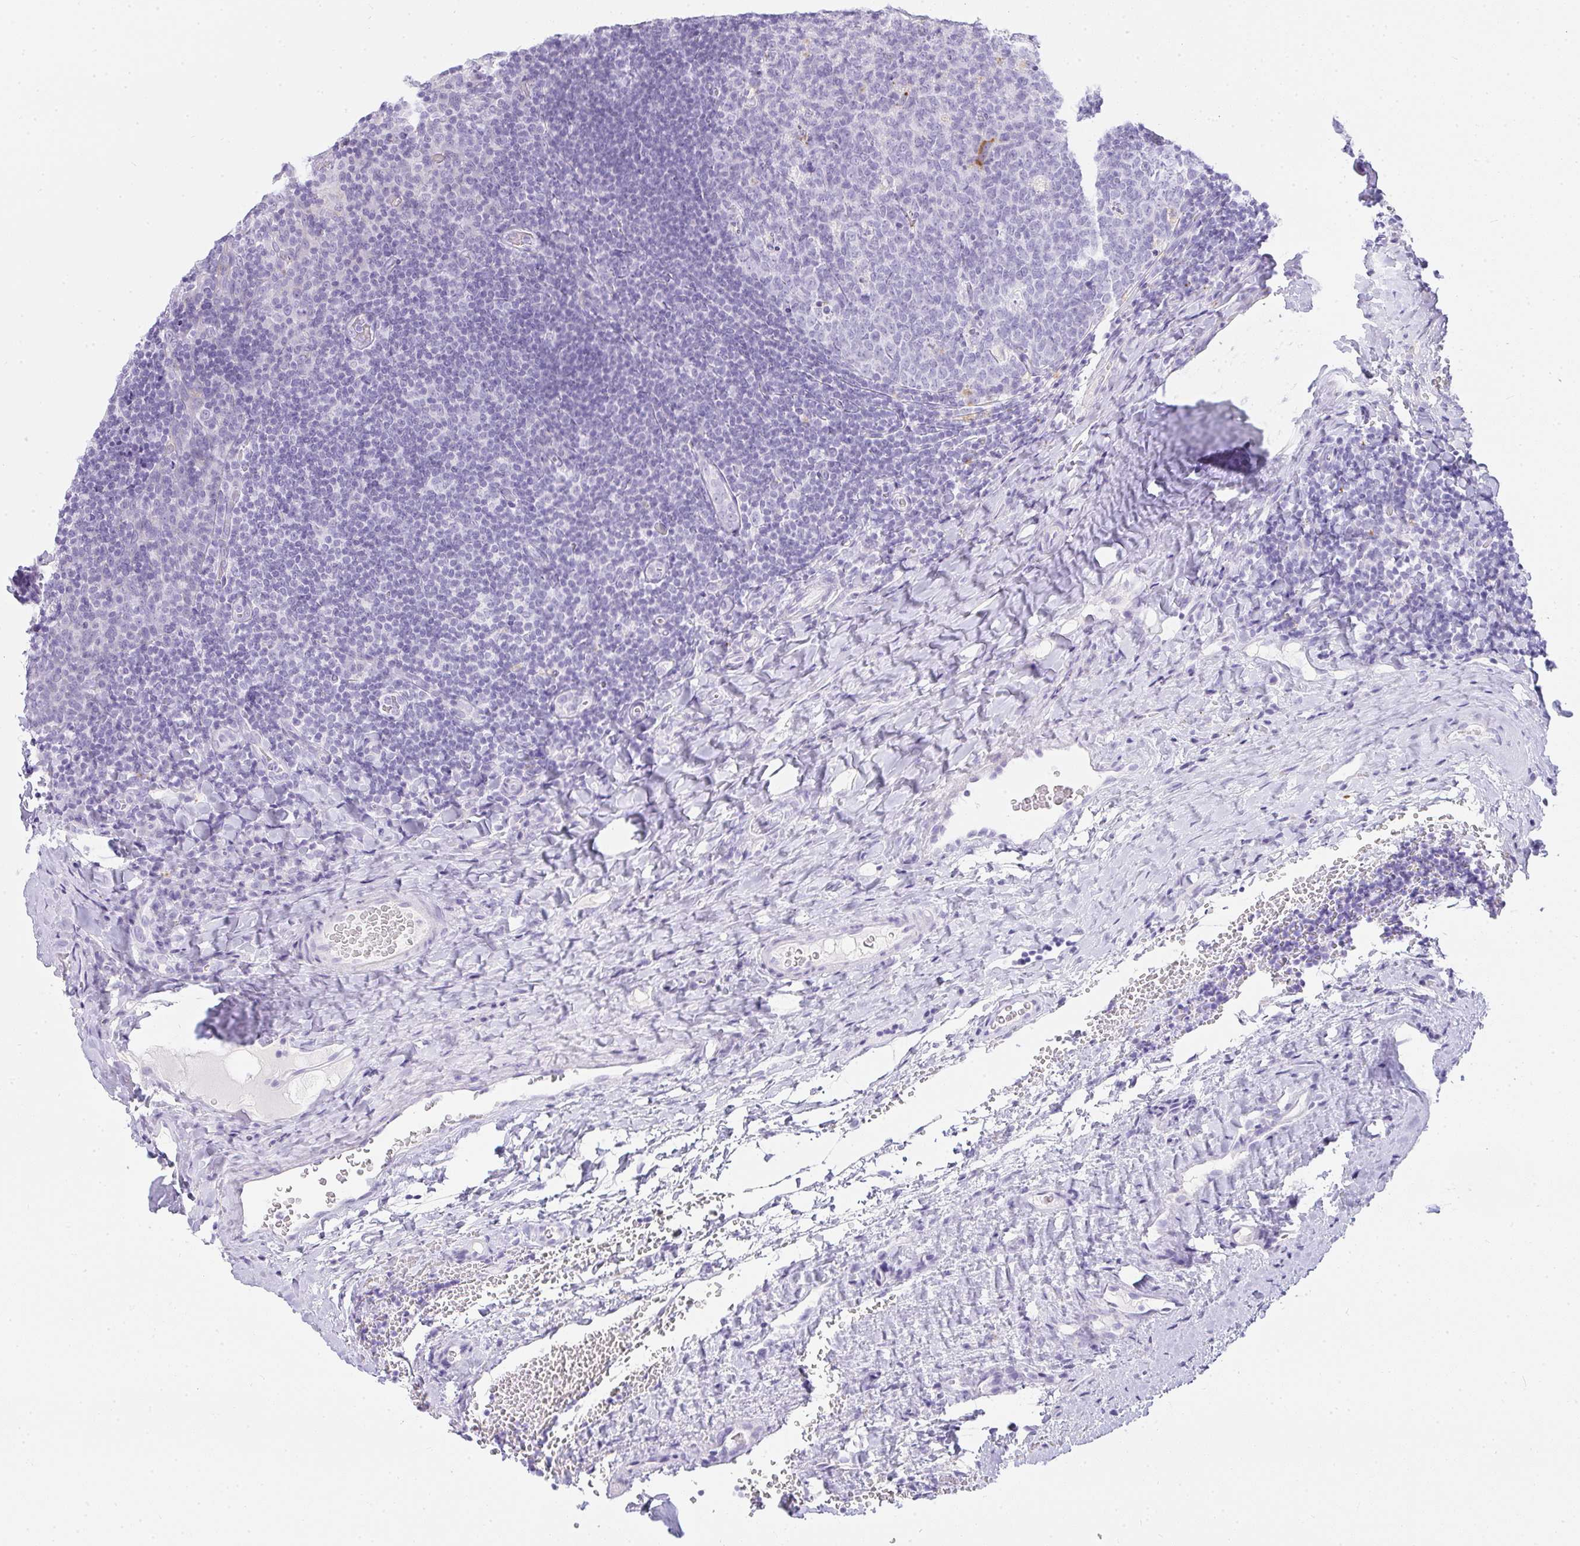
{"staining": {"intensity": "negative", "quantity": "none", "location": "none"}, "tissue": "tonsil", "cell_type": "Germinal center cells", "image_type": "normal", "snomed": [{"axis": "morphology", "description": "Normal tissue, NOS"}, {"axis": "topography", "description": "Tonsil"}], "caption": "The micrograph reveals no significant staining in germinal center cells of tonsil. Nuclei are stained in blue.", "gene": "OR5J2", "patient": {"sex": "male", "age": 17}}